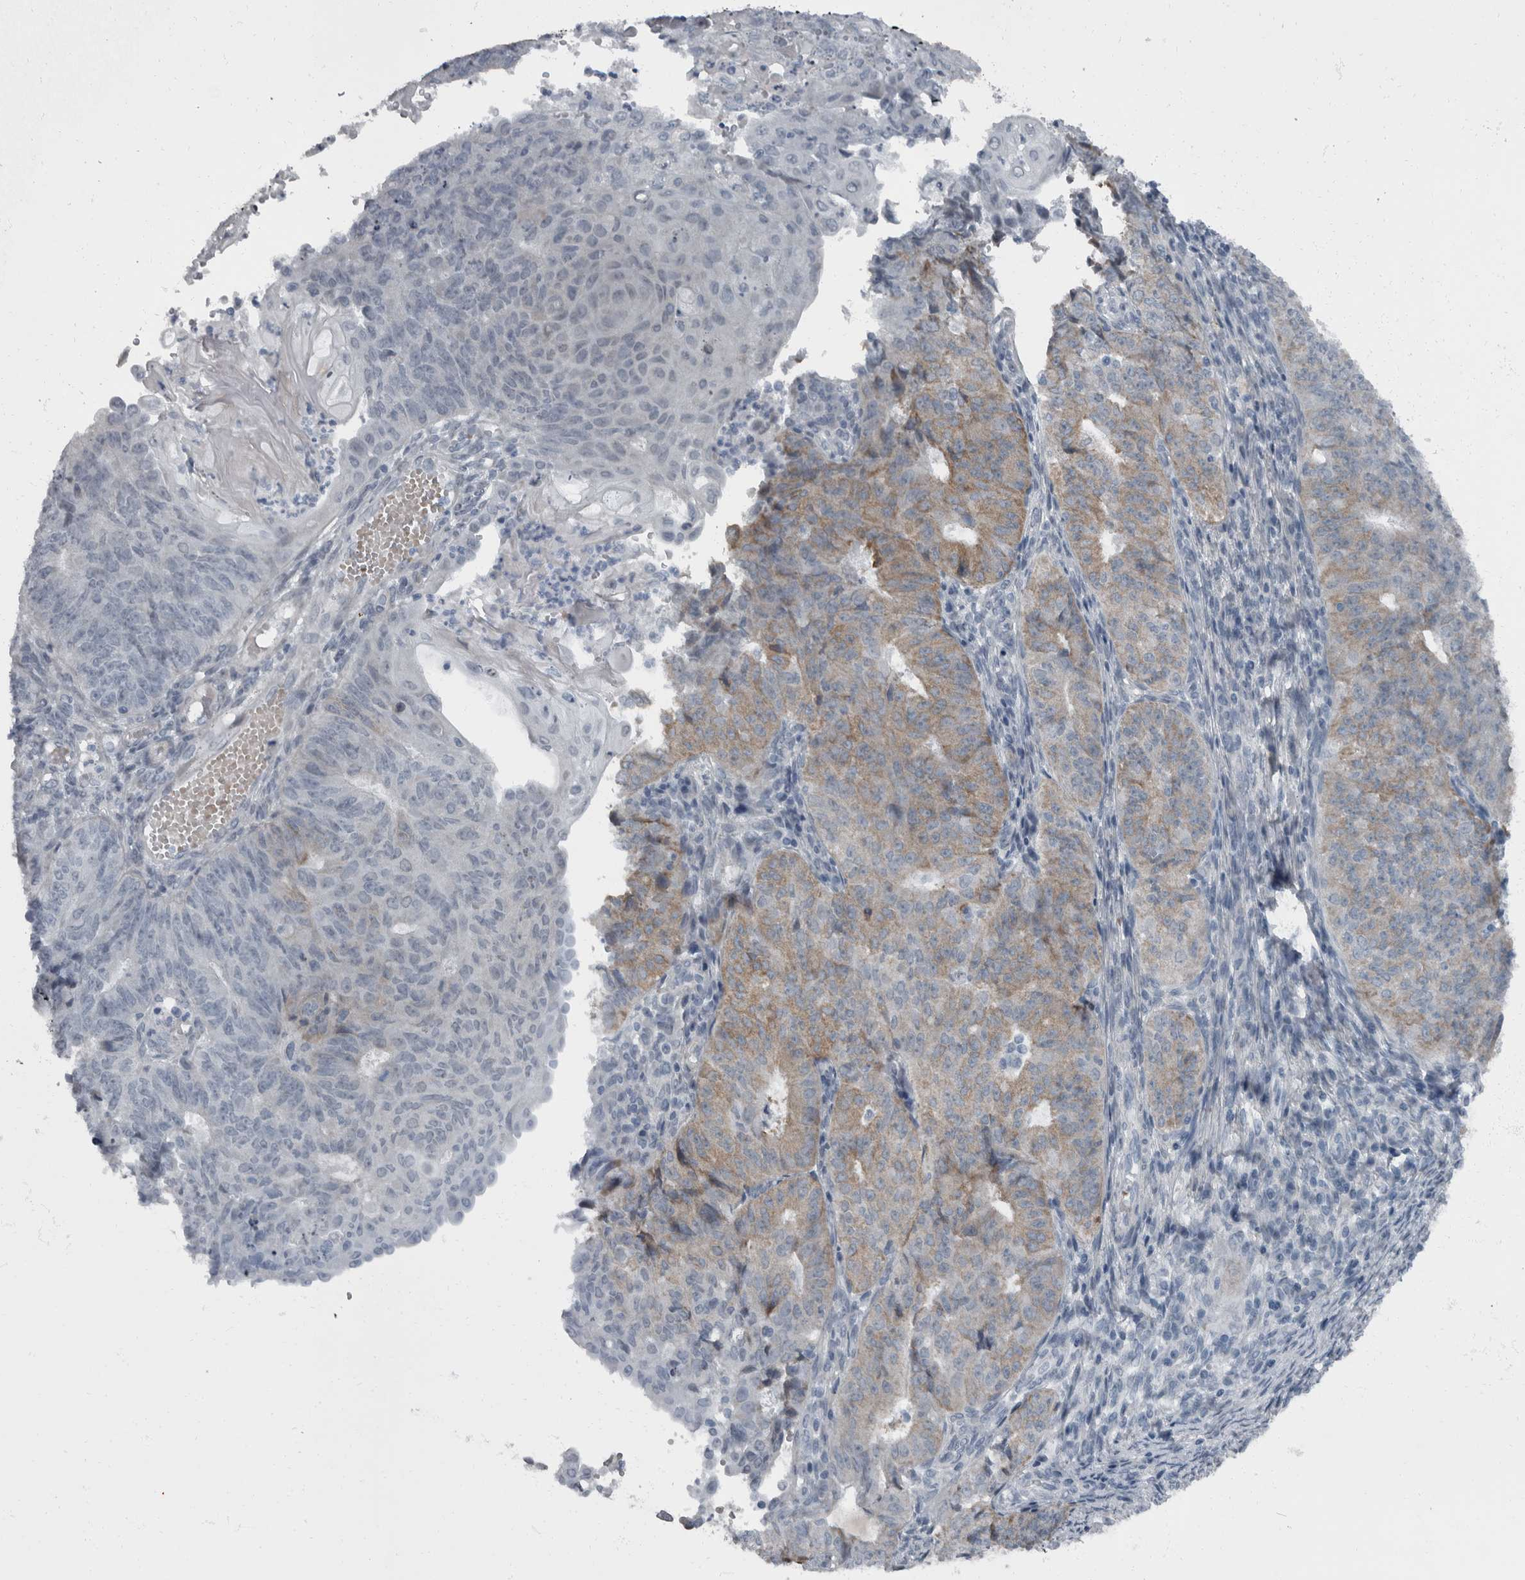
{"staining": {"intensity": "moderate", "quantity": "25%-75%", "location": "cytoplasmic/membranous"}, "tissue": "endometrial cancer", "cell_type": "Tumor cells", "image_type": "cancer", "snomed": [{"axis": "morphology", "description": "Adenocarcinoma, NOS"}, {"axis": "topography", "description": "Endometrium"}], "caption": "Adenocarcinoma (endometrial) stained with a brown dye reveals moderate cytoplasmic/membranous positive staining in approximately 25%-75% of tumor cells.", "gene": "WDR33", "patient": {"sex": "female", "age": 32}}